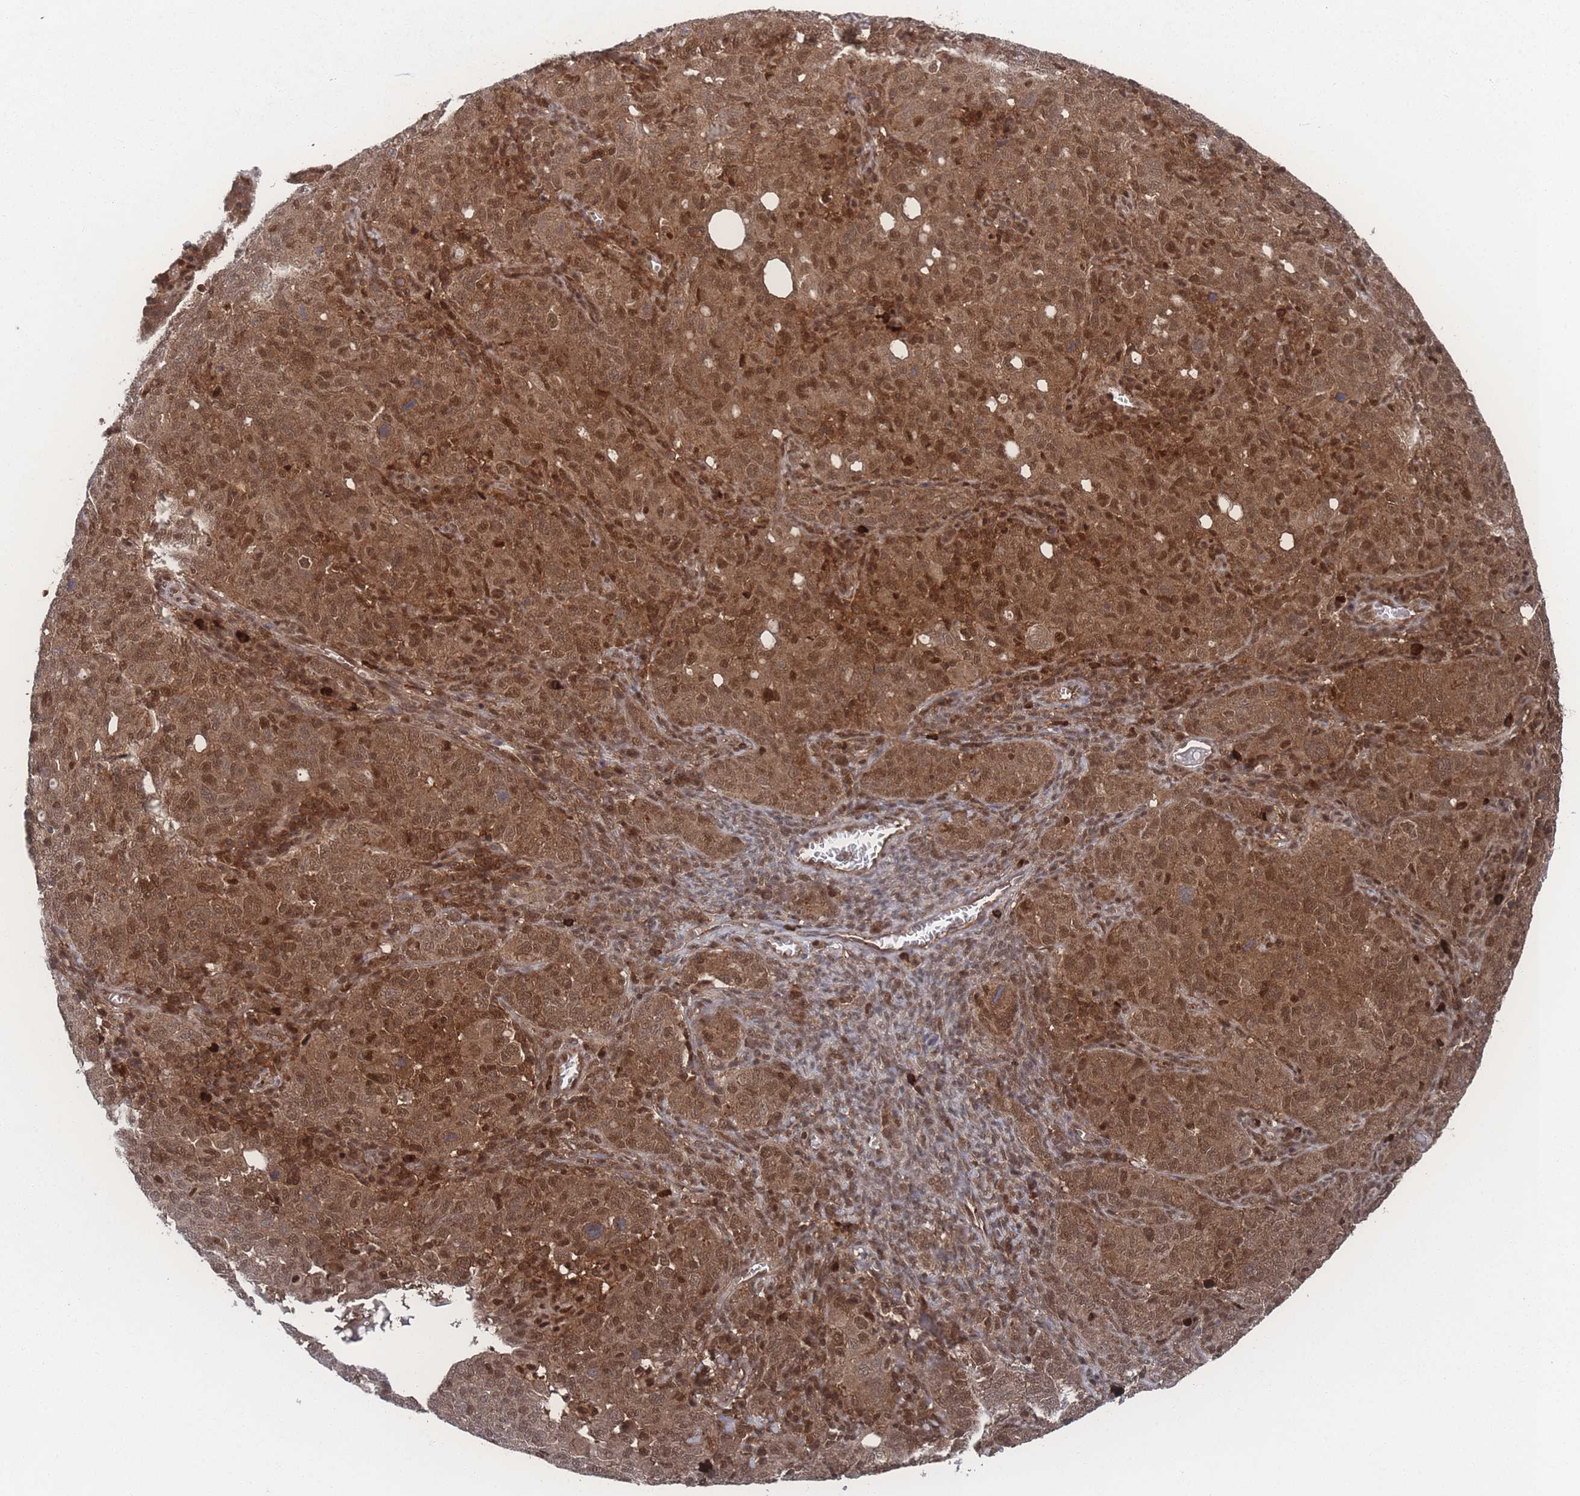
{"staining": {"intensity": "moderate", "quantity": ">75%", "location": "cytoplasmic/membranous,nuclear"}, "tissue": "ovarian cancer", "cell_type": "Tumor cells", "image_type": "cancer", "snomed": [{"axis": "morphology", "description": "Carcinoma, endometroid"}, {"axis": "topography", "description": "Ovary"}], "caption": "Ovarian endometroid carcinoma was stained to show a protein in brown. There is medium levels of moderate cytoplasmic/membranous and nuclear expression in approximately >75% of tumor cells. (IHC, brightfield microscopy, high magnification).", "gene": "PSMA1", "patient": {"sex": "female", "age": 62}}